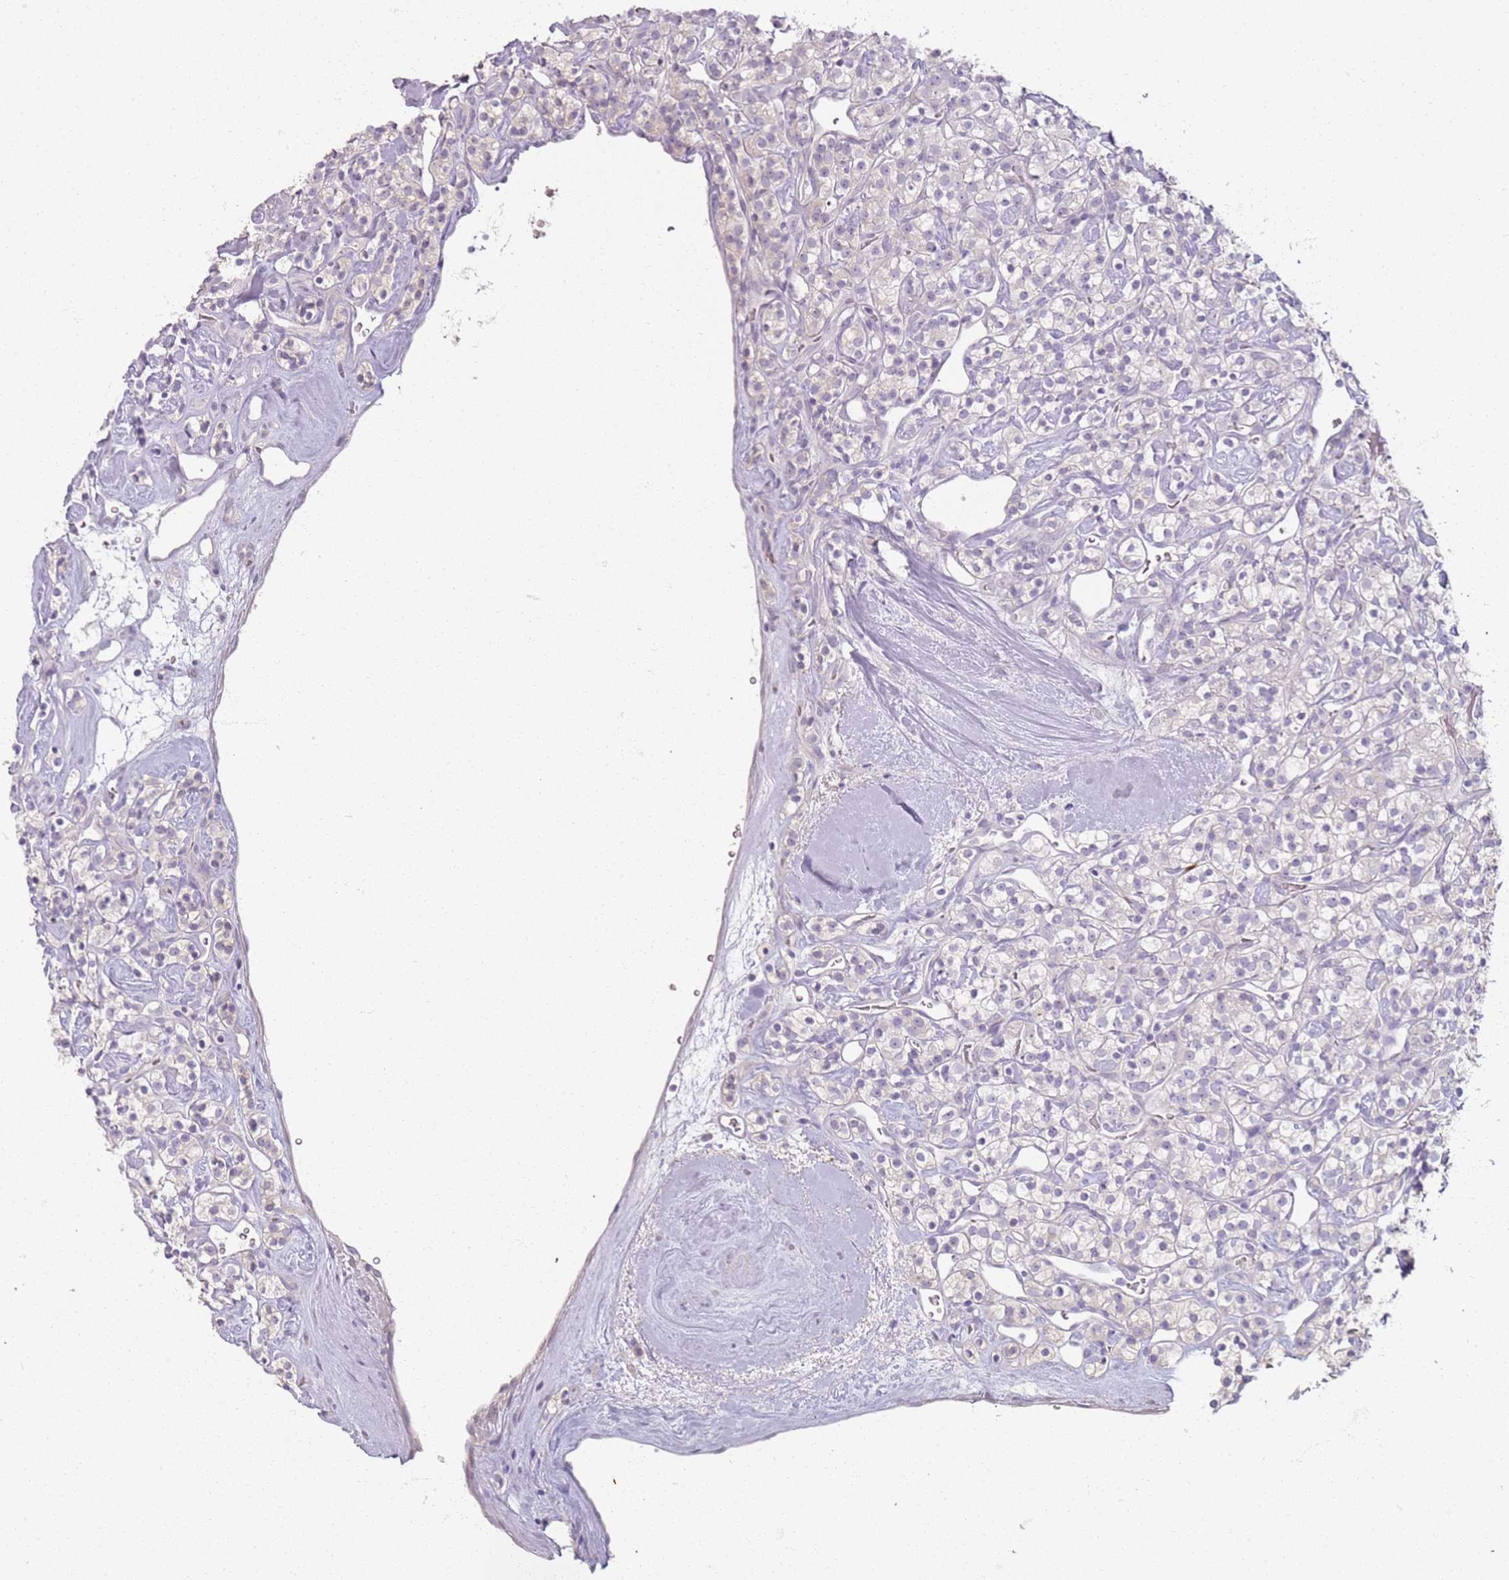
{"staining": {"intensity": "negative", "quantity": "none", "location": "none"}, "tissue": "renal cancer", "cell_type": "Tumor cells", "image_type": "cancer", "snomed": [{"axis": "morphology", "description": "Adenocarcinoma, NOS"}, {"axis": "topography", "description": "Kidney"}], "caption": "Human adenocarcinoma (renal) stained for a protein using immunohistochemistry demonstrates no staining in tumor cells.", "gene": "CD40LG", "patient": {"sex": "male", "age": 77}}